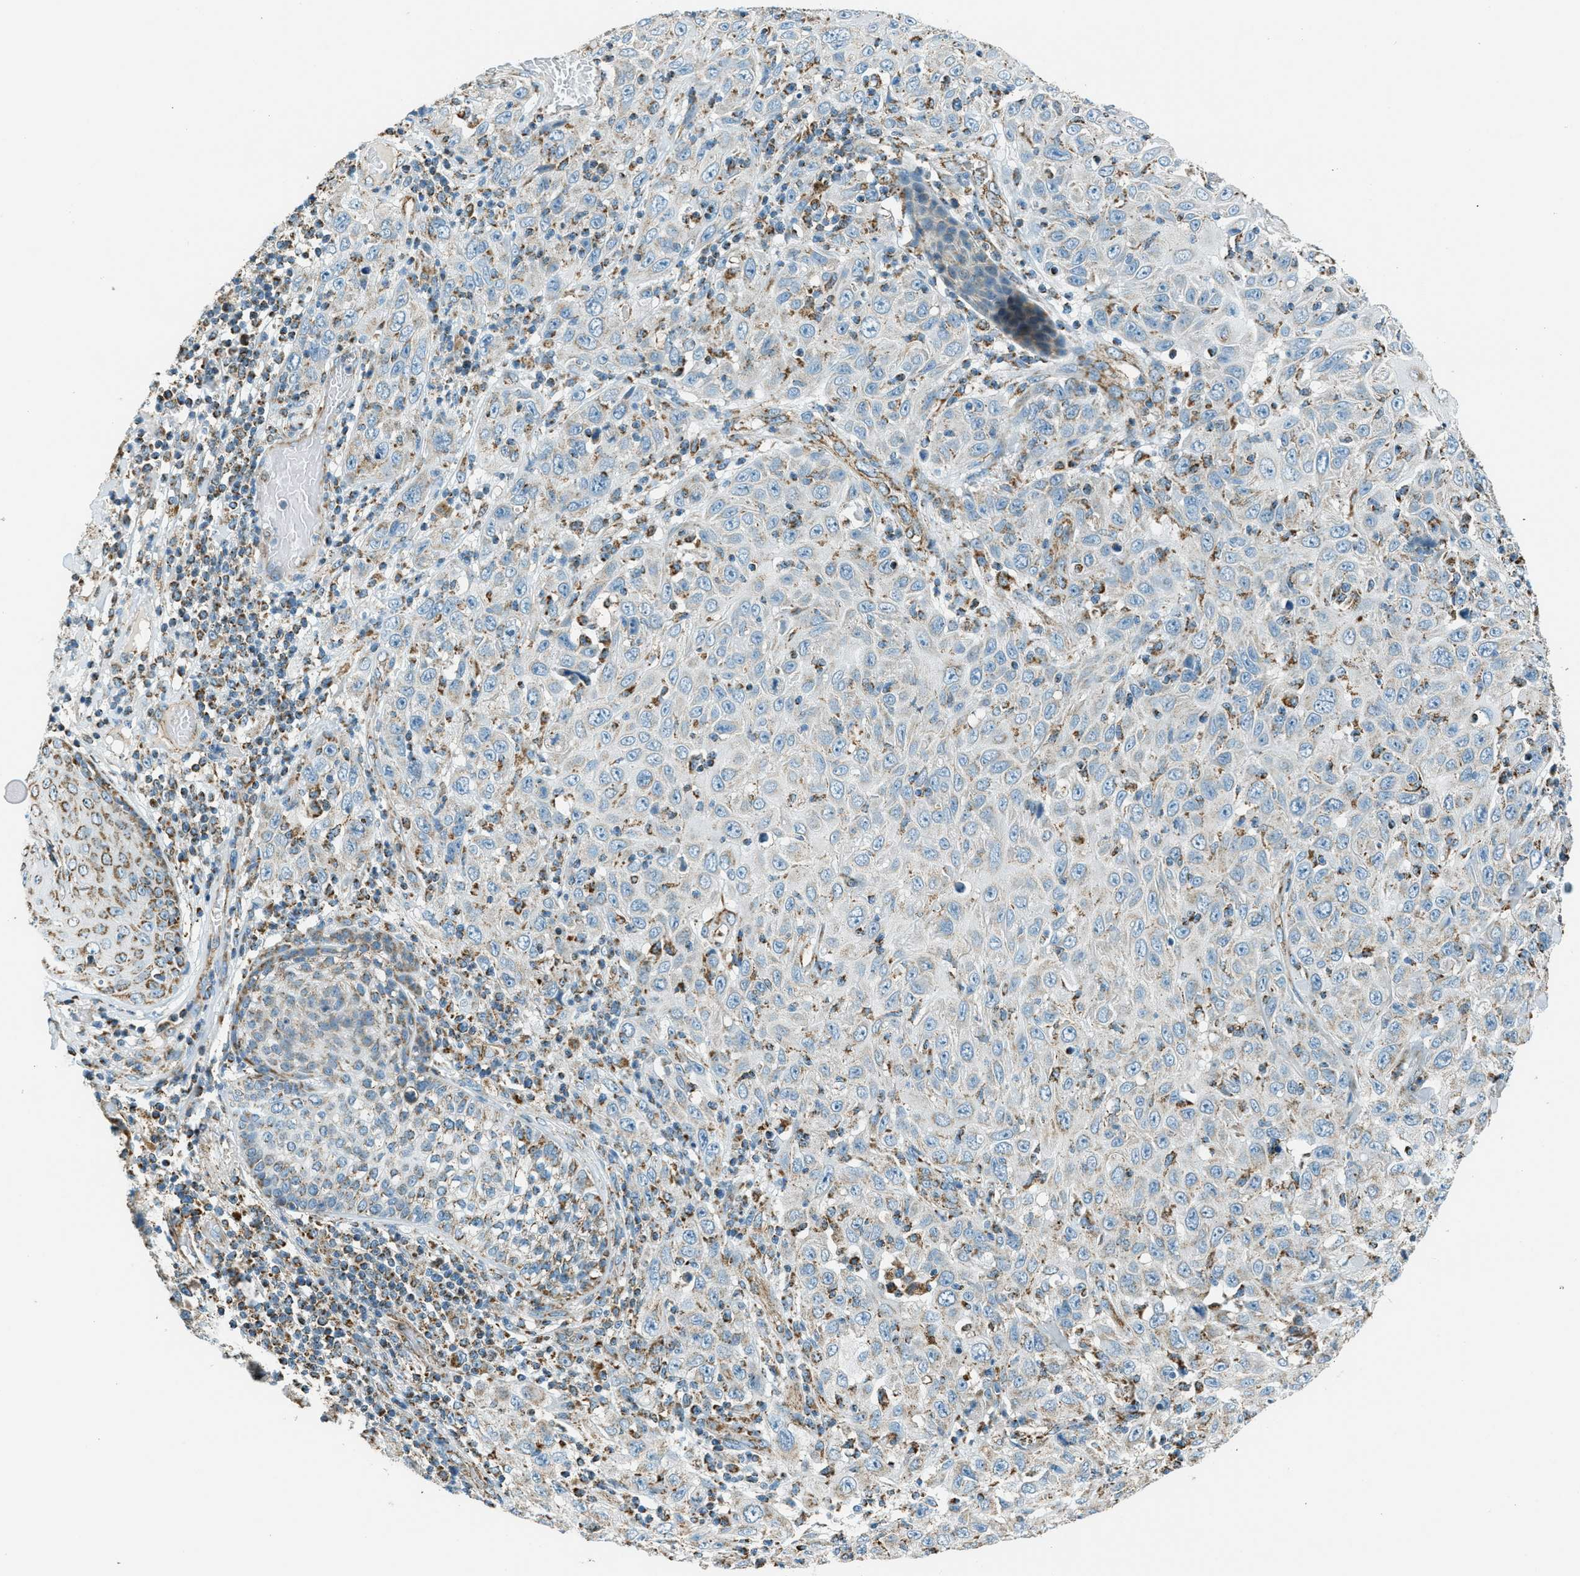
{"staining": {"intensity": "negative", "quantity": "none", "location": "none"}, "tissue": "skin cancer", "cell_type": "Tumor cells", "image_type": "cancer", "snomed": [{"axis": "morphology", "description": "Squamous cell carcinoma, NOS"}, {"axis": "topography", "description": "Skin"}], "caption": "Tumor cells show no significant protein staining in squamous cell carcinoma (skin).", "gene": "CHST15", "patient": {"sex": "female", "age": 88}}